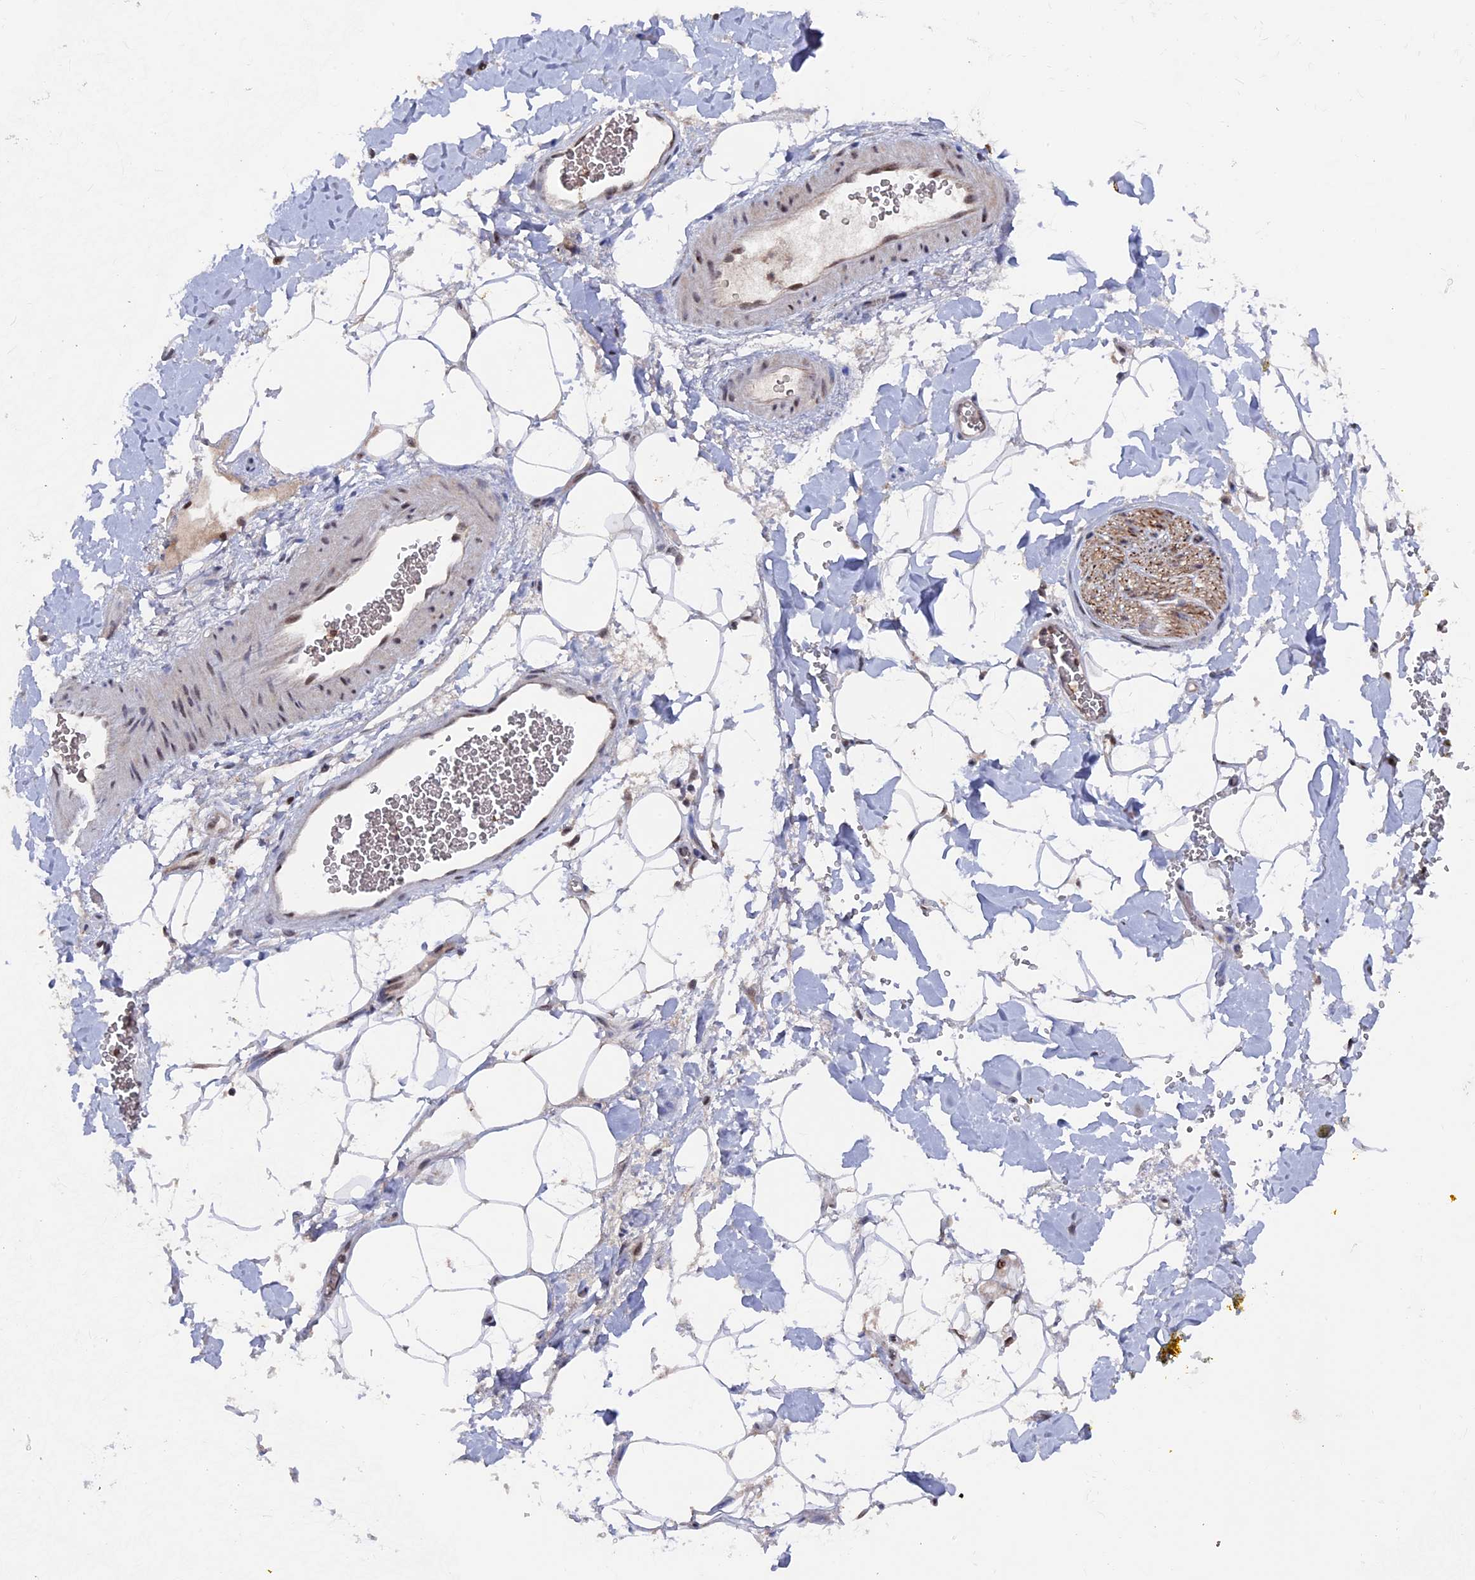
{"staining": {"intensity": "weak", "quantity": "25%-75%", "location": "cytoplasmic/membranous"}, "tissue": "adipose tissue", "cell_type": "Adipocytes", "image_type": "normal", "snomed": [{"axis": "morphology", "description": "Normal tissue, NOS"}, {"axis": "morphology", "description": "Adenocarcinoma, NOS"}, {"axis": "topography", "description": "Pancreas"}, {"axis": "topography", "description": "Peripheral nerve tissue"}], "caption": "Protein staining exhibits weak cytoplasmic/membranous staining in approximately 25%-75% of adipocytes in normal adipose tissue. The staining is performed using DAB brown chromogen to label protein expression. The nuclei are counter-stained blue using hematoxylin.", "gene": "TMC5", "patient": {"sex": "male", "age": 59}}